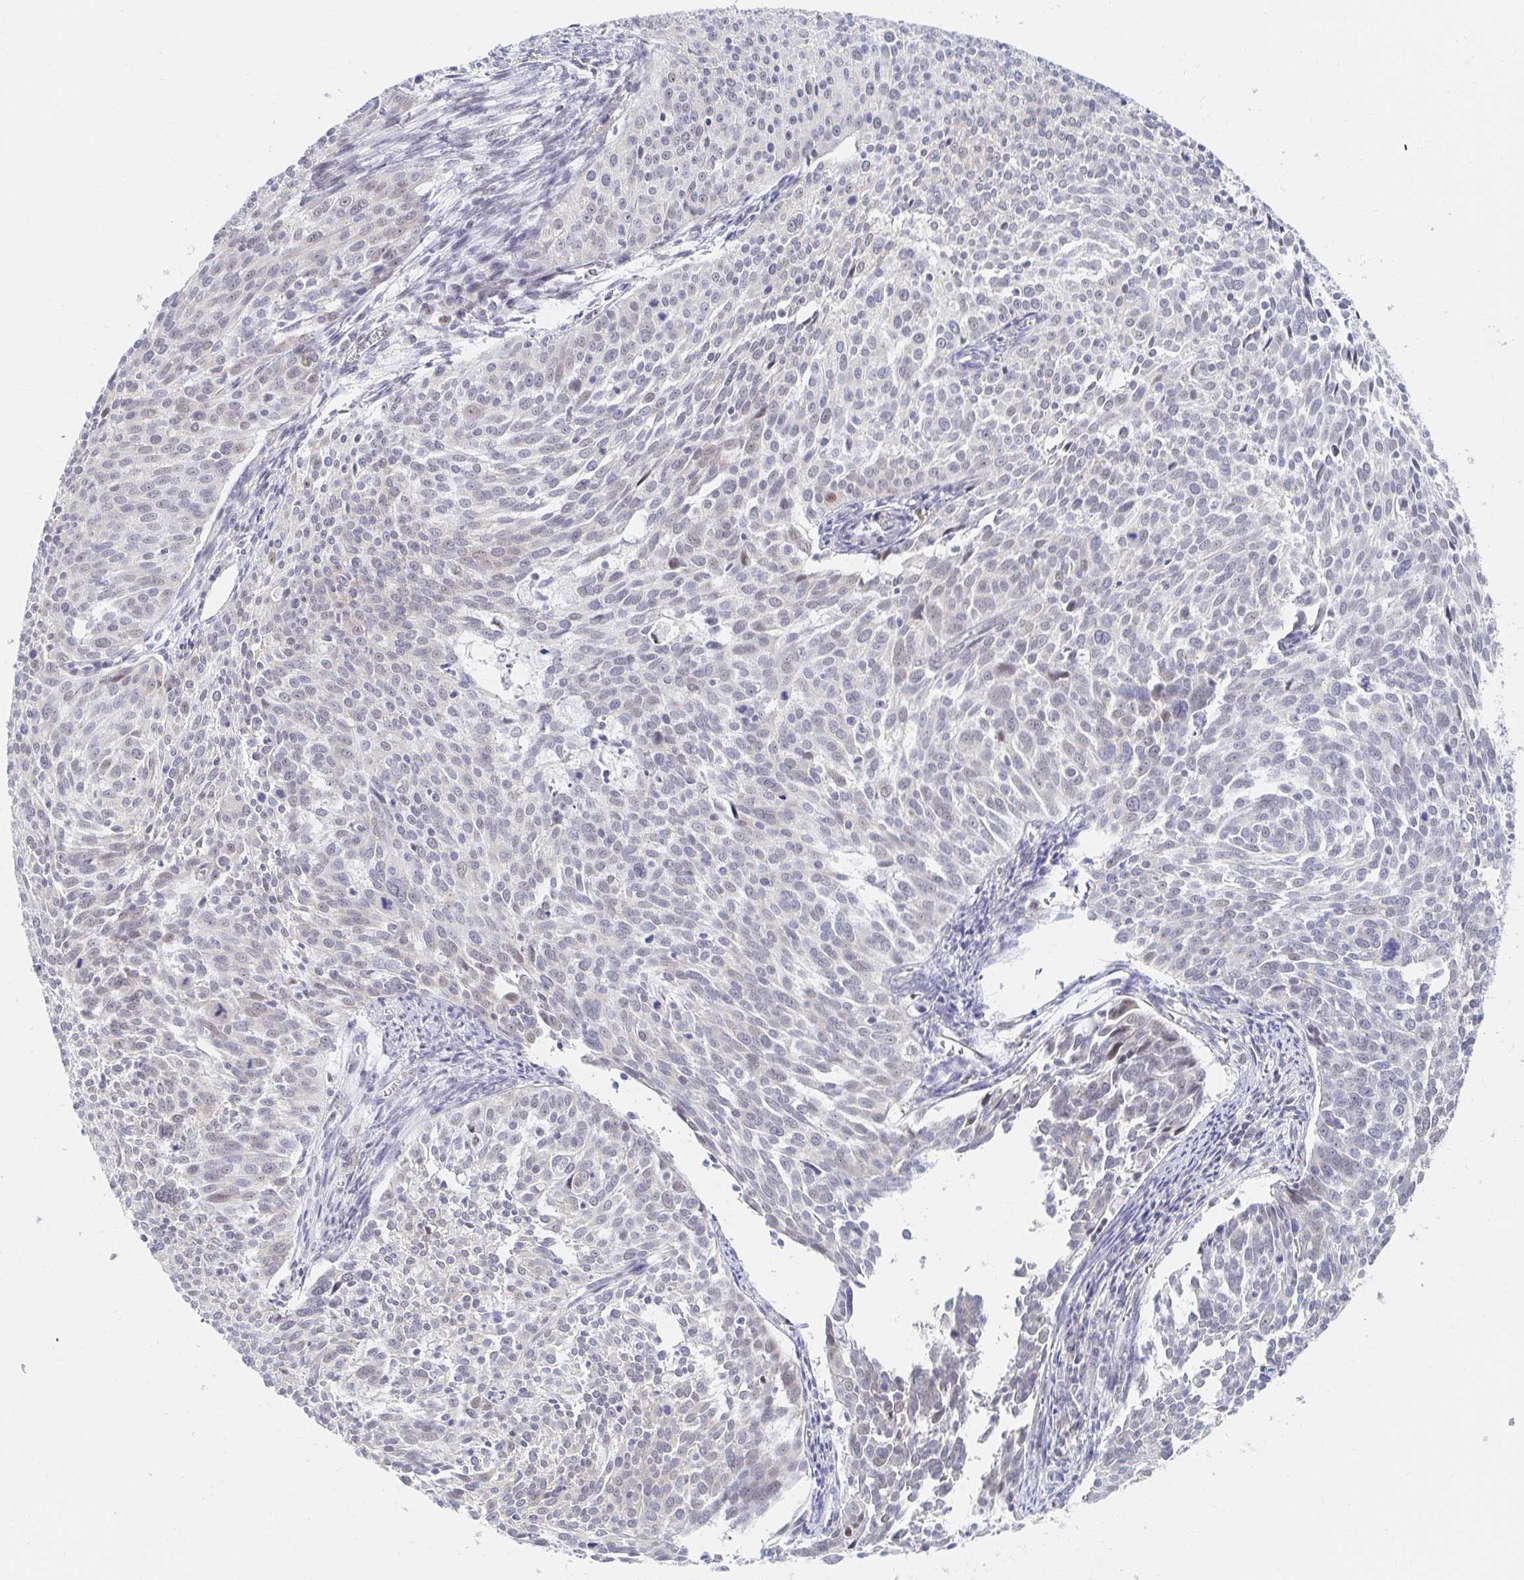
{"staining": {"intensity": "weak", "quantity": "<25%", "location": "nuclear"}, "tissue": "cervical cancer", "cell_type": "Tumor cells", "image_type": "cancer", "snomed": [{"axis": "morphology", "description": "Squamous cell carcinoma, NOS"}, {"axis": "topography", "description": "Cervix"}], "caption": "Immunohistochemistry (IHC) of human cervical cancer displays no staining in tumor cells.", "gene": "COL28A1", "patient": {"sex": "female", "age": 39}}